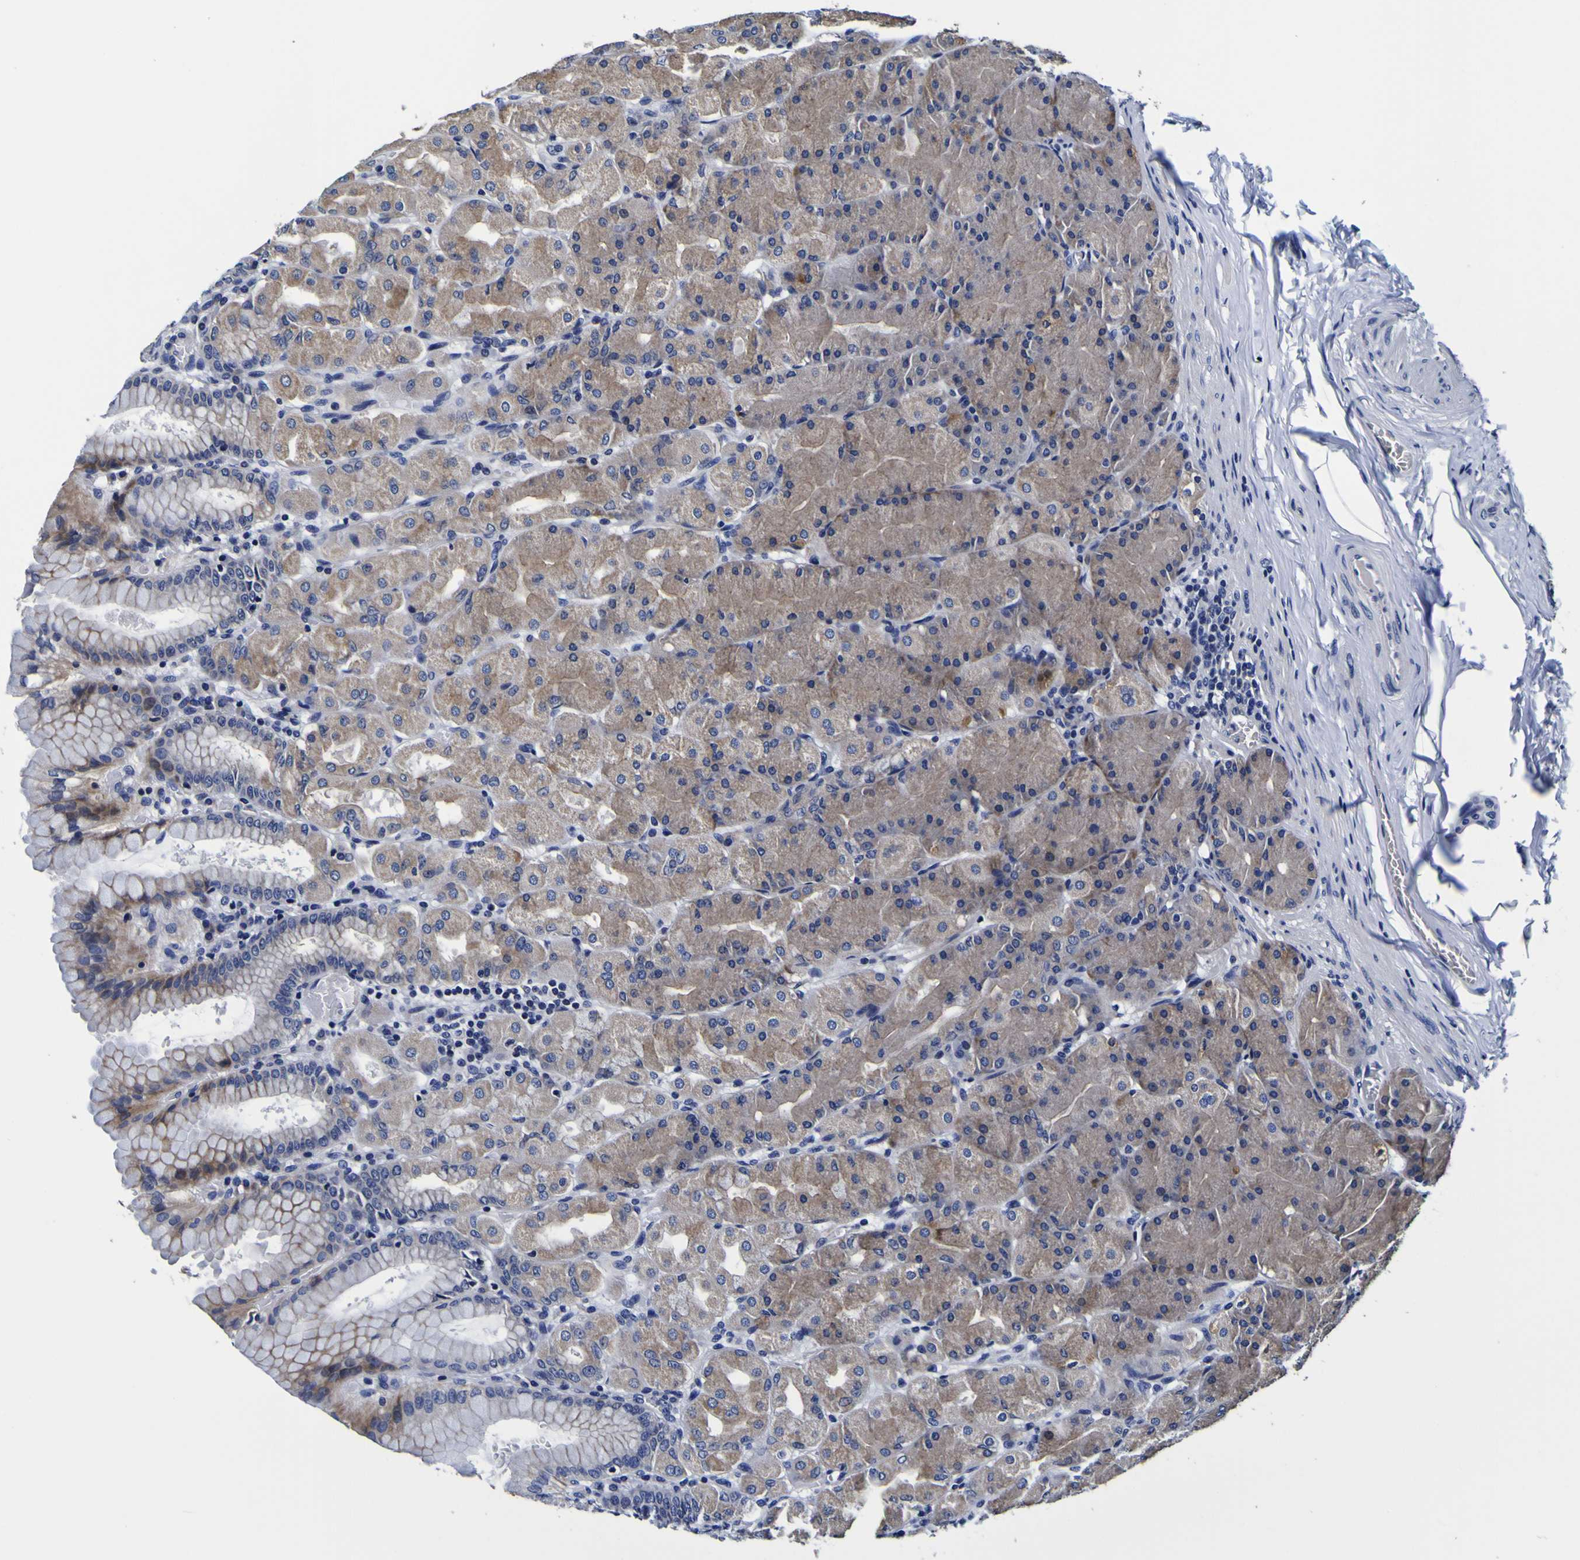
{"staining": {"intensity": "moderate", "quantity": ">75%", "location": "cytoplasmic/membranous"}, "tissue": "stomach", "cell_type": "Glandular cells", "image_type": "normal", "snomed": [{"axis": "morphology", "description": "Normal tissue, NOS"}, {"axis": "topography", "description": "Stomach, upper"}], "caption": "Benign stomach reveals moderate cytoplasmic/membranous positivity in about >75% of glandular cells.", "gene": "PDLIM4", "patient": {"sex": "female", "age": 56}}